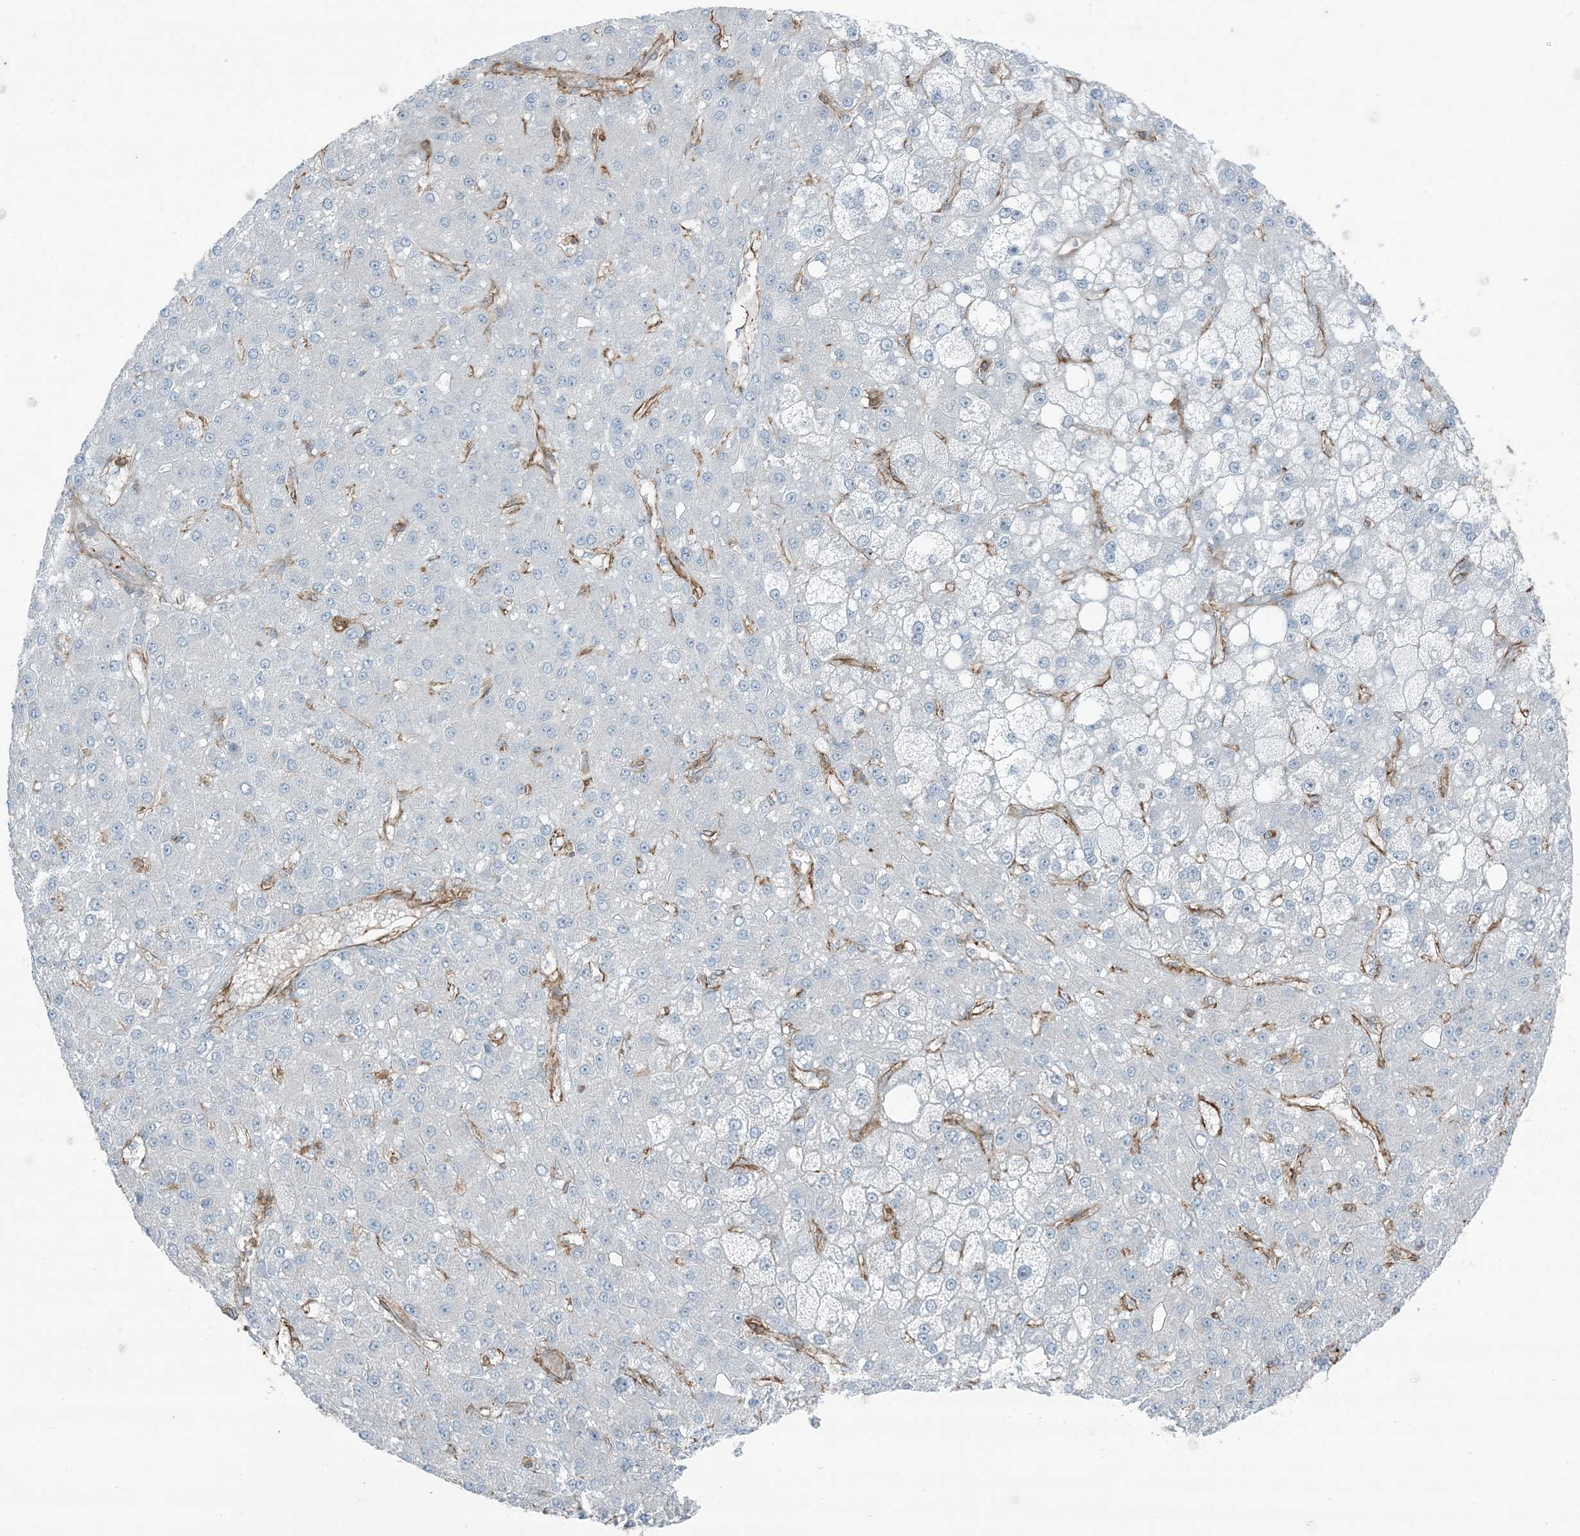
{"staining": {"intensity": "negative", "quantity": "none", "location": "none"}, "tissue": "liver cancer", "cell_type": "Tumor cells", "image_type": "cancer", "snomed": [{"axis": "morphology", "description": "Carcinoma, Hepatocellular, NOS"}, {"axis": "topography", "description": "Liver"}], "caption": "IHC image of neoplastic tissue: hepatocellular carcinoma (liver) stained with DAB shows no significant protein staining in tumor cells.", "gene": "APOBEC3C", "patient": {"sex": "male", "age": 67}}